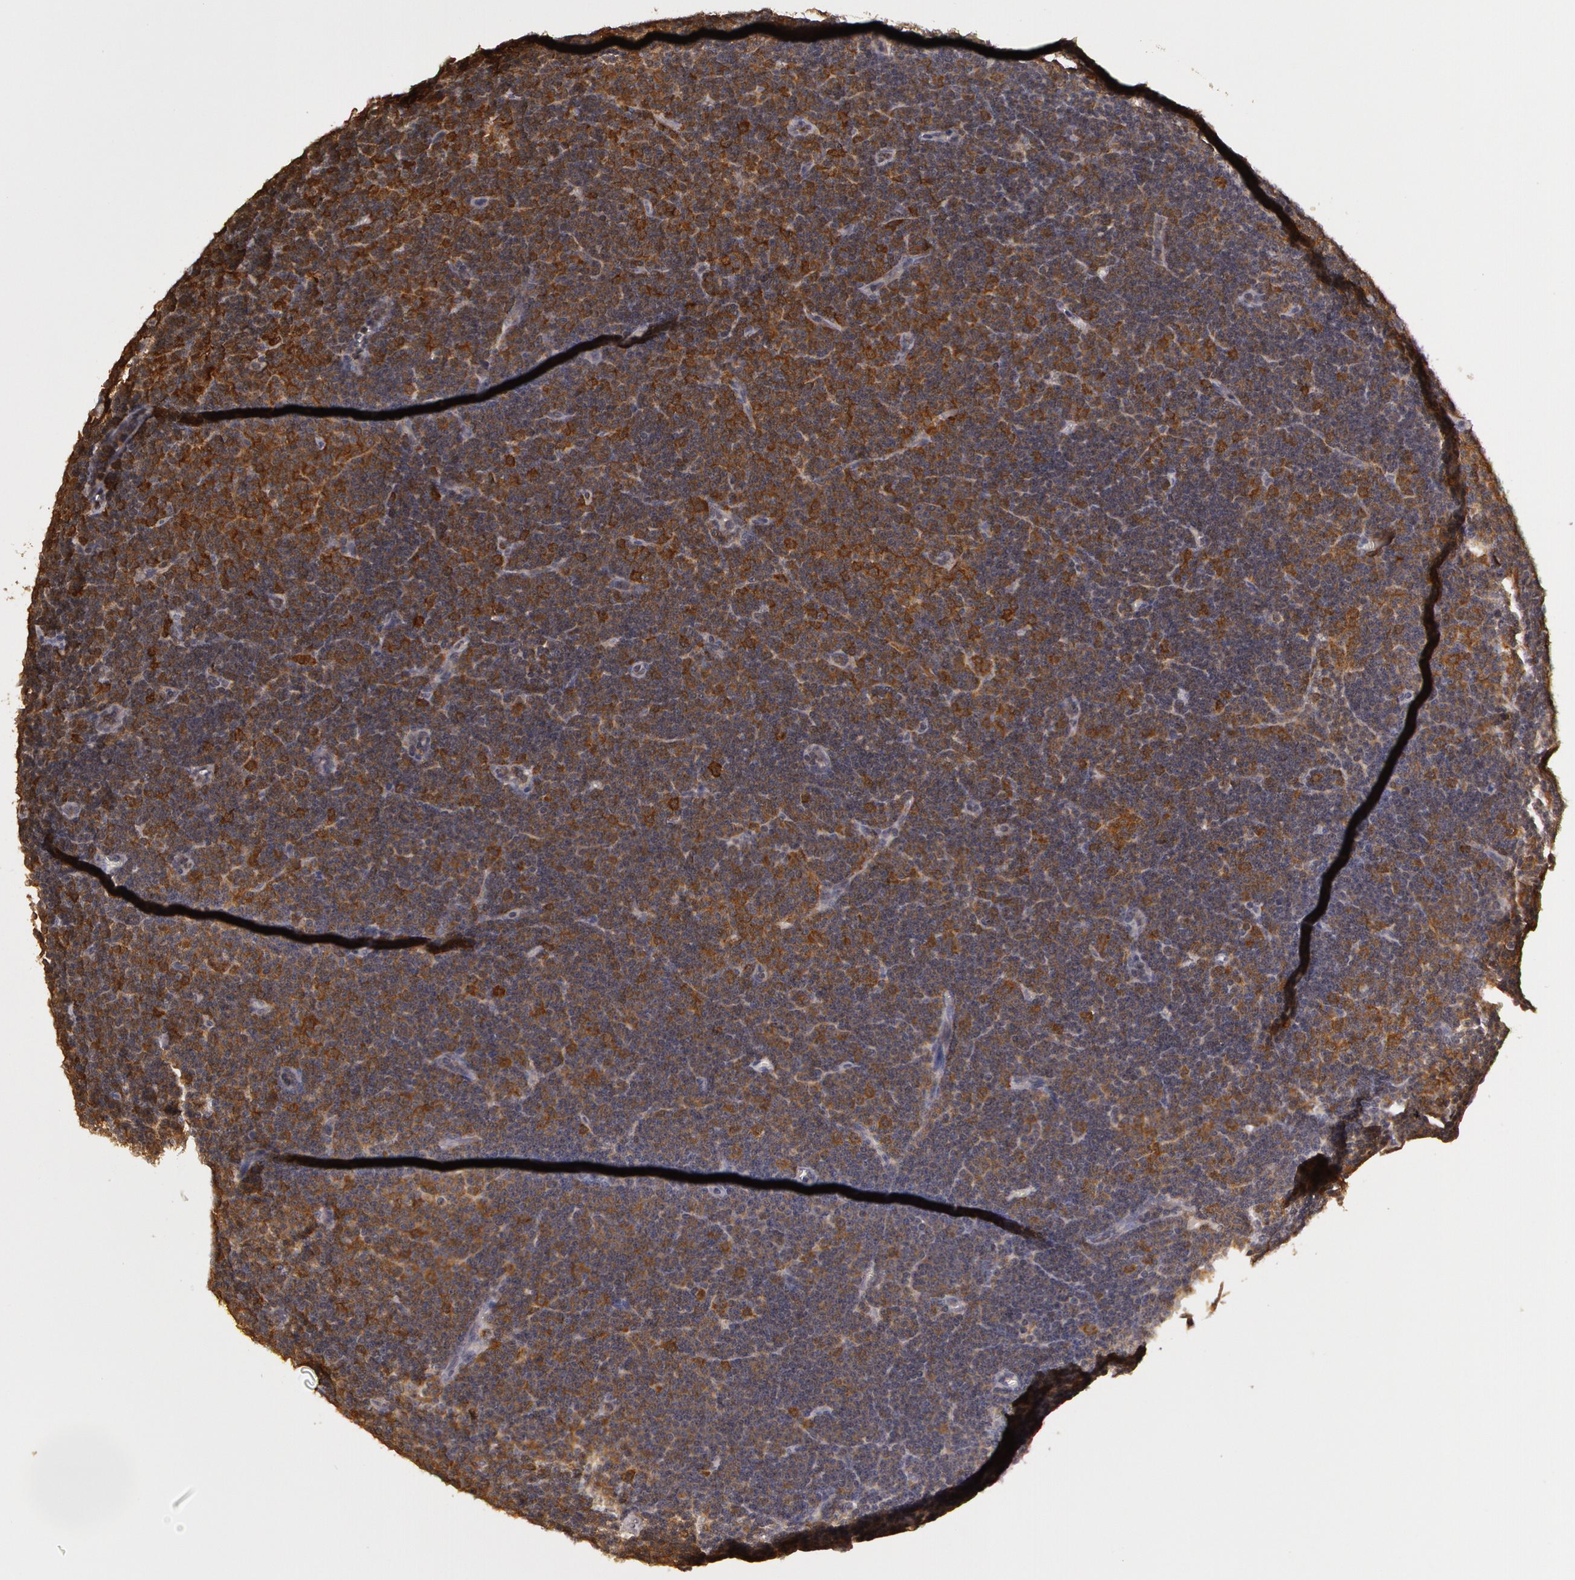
{"staining": {"intensity": "weak", "quantity": "25%-75%", "location": "cytoplasmic/membranous"}, "tissue": "lymphoma", "cell_type": "Tumor cells", "image_type": "cancer", "snomed": [{"axis": "morphology", "description": "Malignant lymphoma, non-Hodgkin's type, Low grade"}, {"axis": "topography", "description": "Lymph node"}], "caption": "Protein staining of lymphoma tissue shows weak cytoplasmic/membranous expression in approximately 25%-75% of tumor cells.", "gene": "AHSA1", "patient": {"sex": "male", "age": 57}}